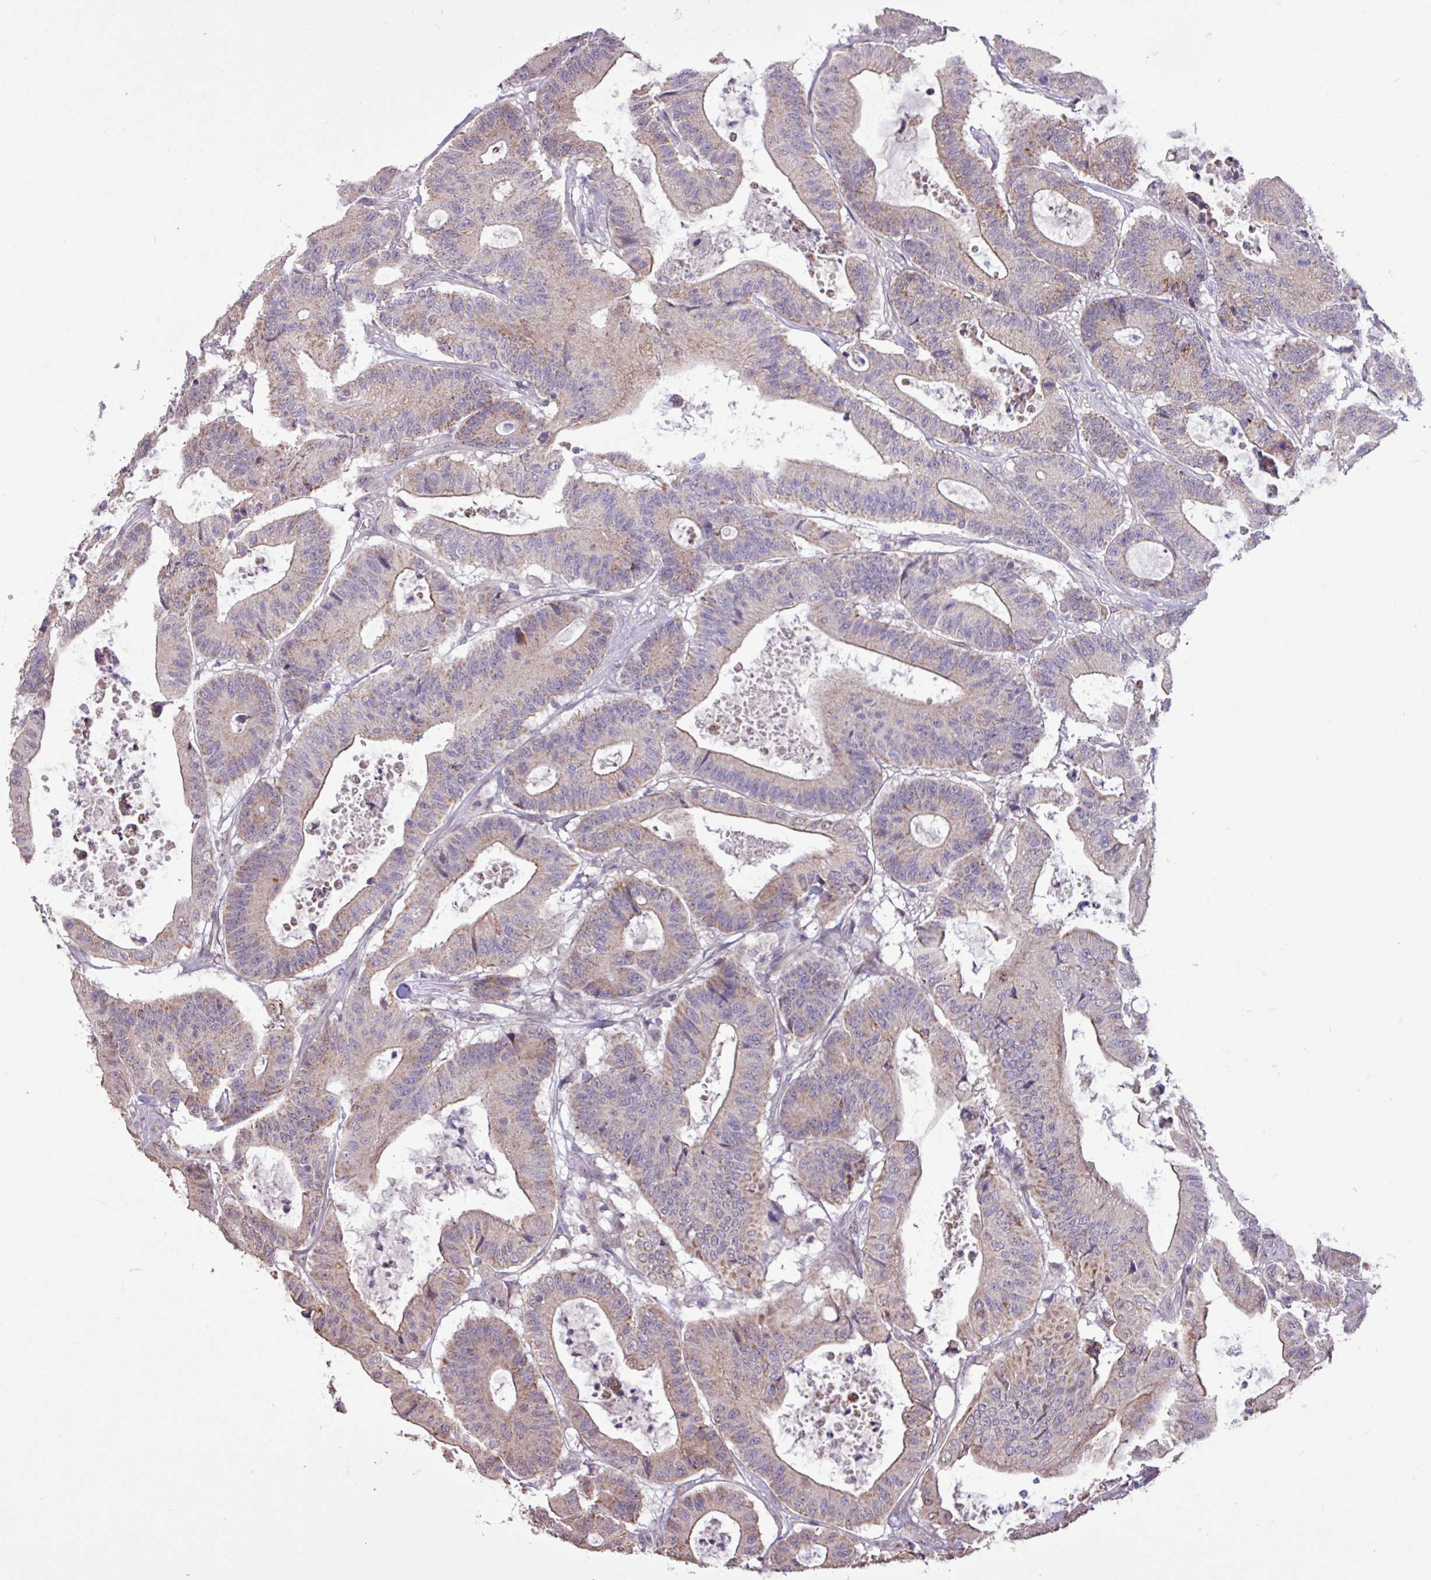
{"staining": {"intensity": "weak", "quantity": "25%-75%", "location": "cytoplasmic/membranous"}, "tissue": "colorectal cancer", "cell_type": "Tumor cells", "image_type": "cancer", "snomed": [{"axis": "morphology", "description": "Adenocarcinoma, NOS"}, {"axis": "topography", "description": "Colon"}], "caption": "This is an image of immunohistochemistry (IHC) staining of colorectal cancer (adenocarcinoma), which shows weak staining in the cytoplasmic/membranous of tumor cells.", "gene": "L3MBTL3", "patient": {"sex": "female", "age": 84}}